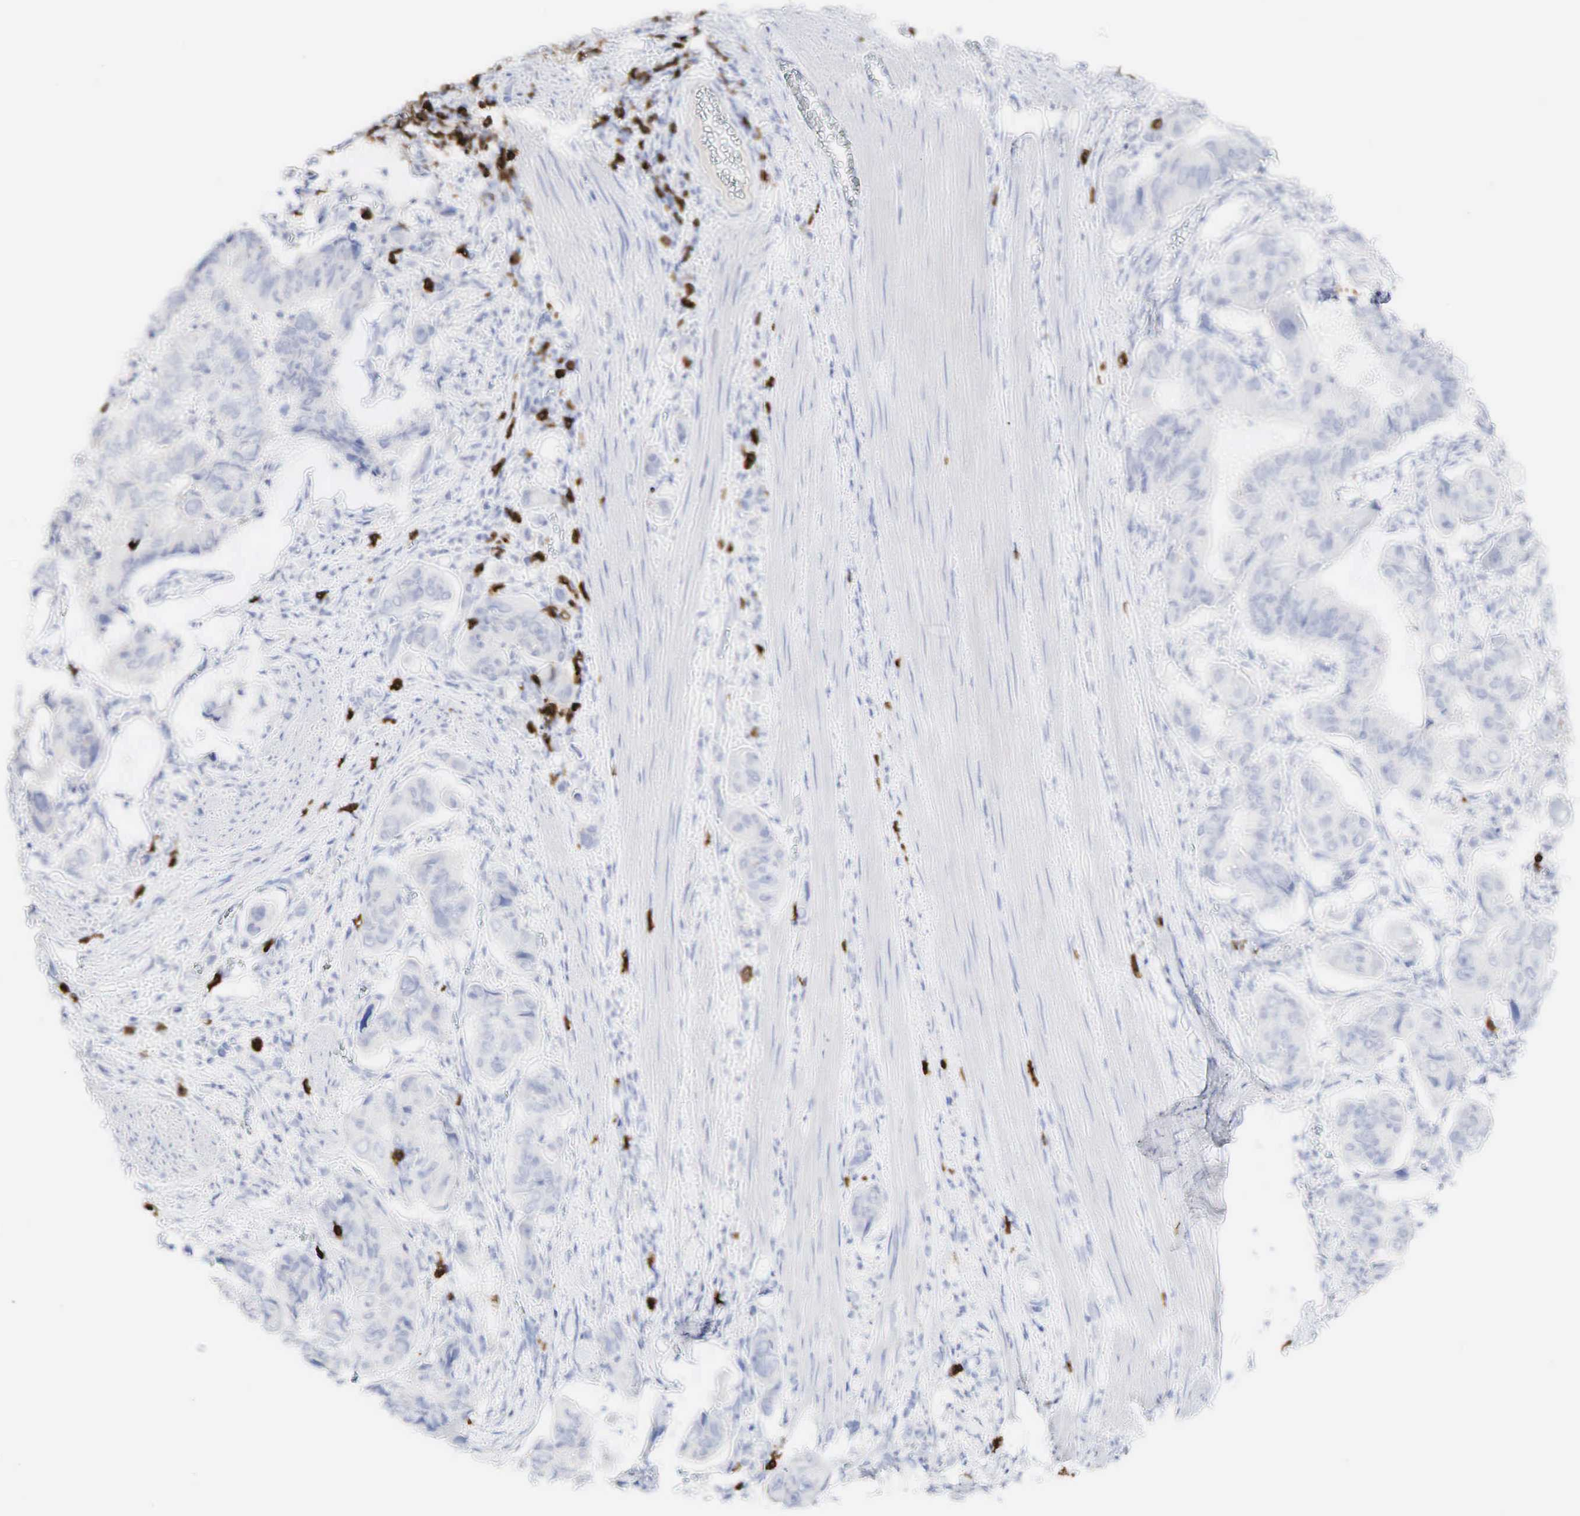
{"staining": {"intensity": "negative", "quantity": "none", "location": "none"}, "tissue": "stomach cancer", "cell_type": "Tumor cells", "image_type": "cancer", "snomed": [{"axis": "morphology", "description": "Adenocarcinoma, NOS"}, {"axis": "topography", "description": "Stomach, upper"}], "caption": "High magnification brightfield microscopy of stomach adenocarcinoma stained with DAB (3,3'-diaminobenzidine) (brown) and counterstained with hematoxylin (blue): tumor cells show no significant positivity. Nuclei are stained in blue.", "gene": "CD8A", "patient": {"sex": "male", "age": 80}}